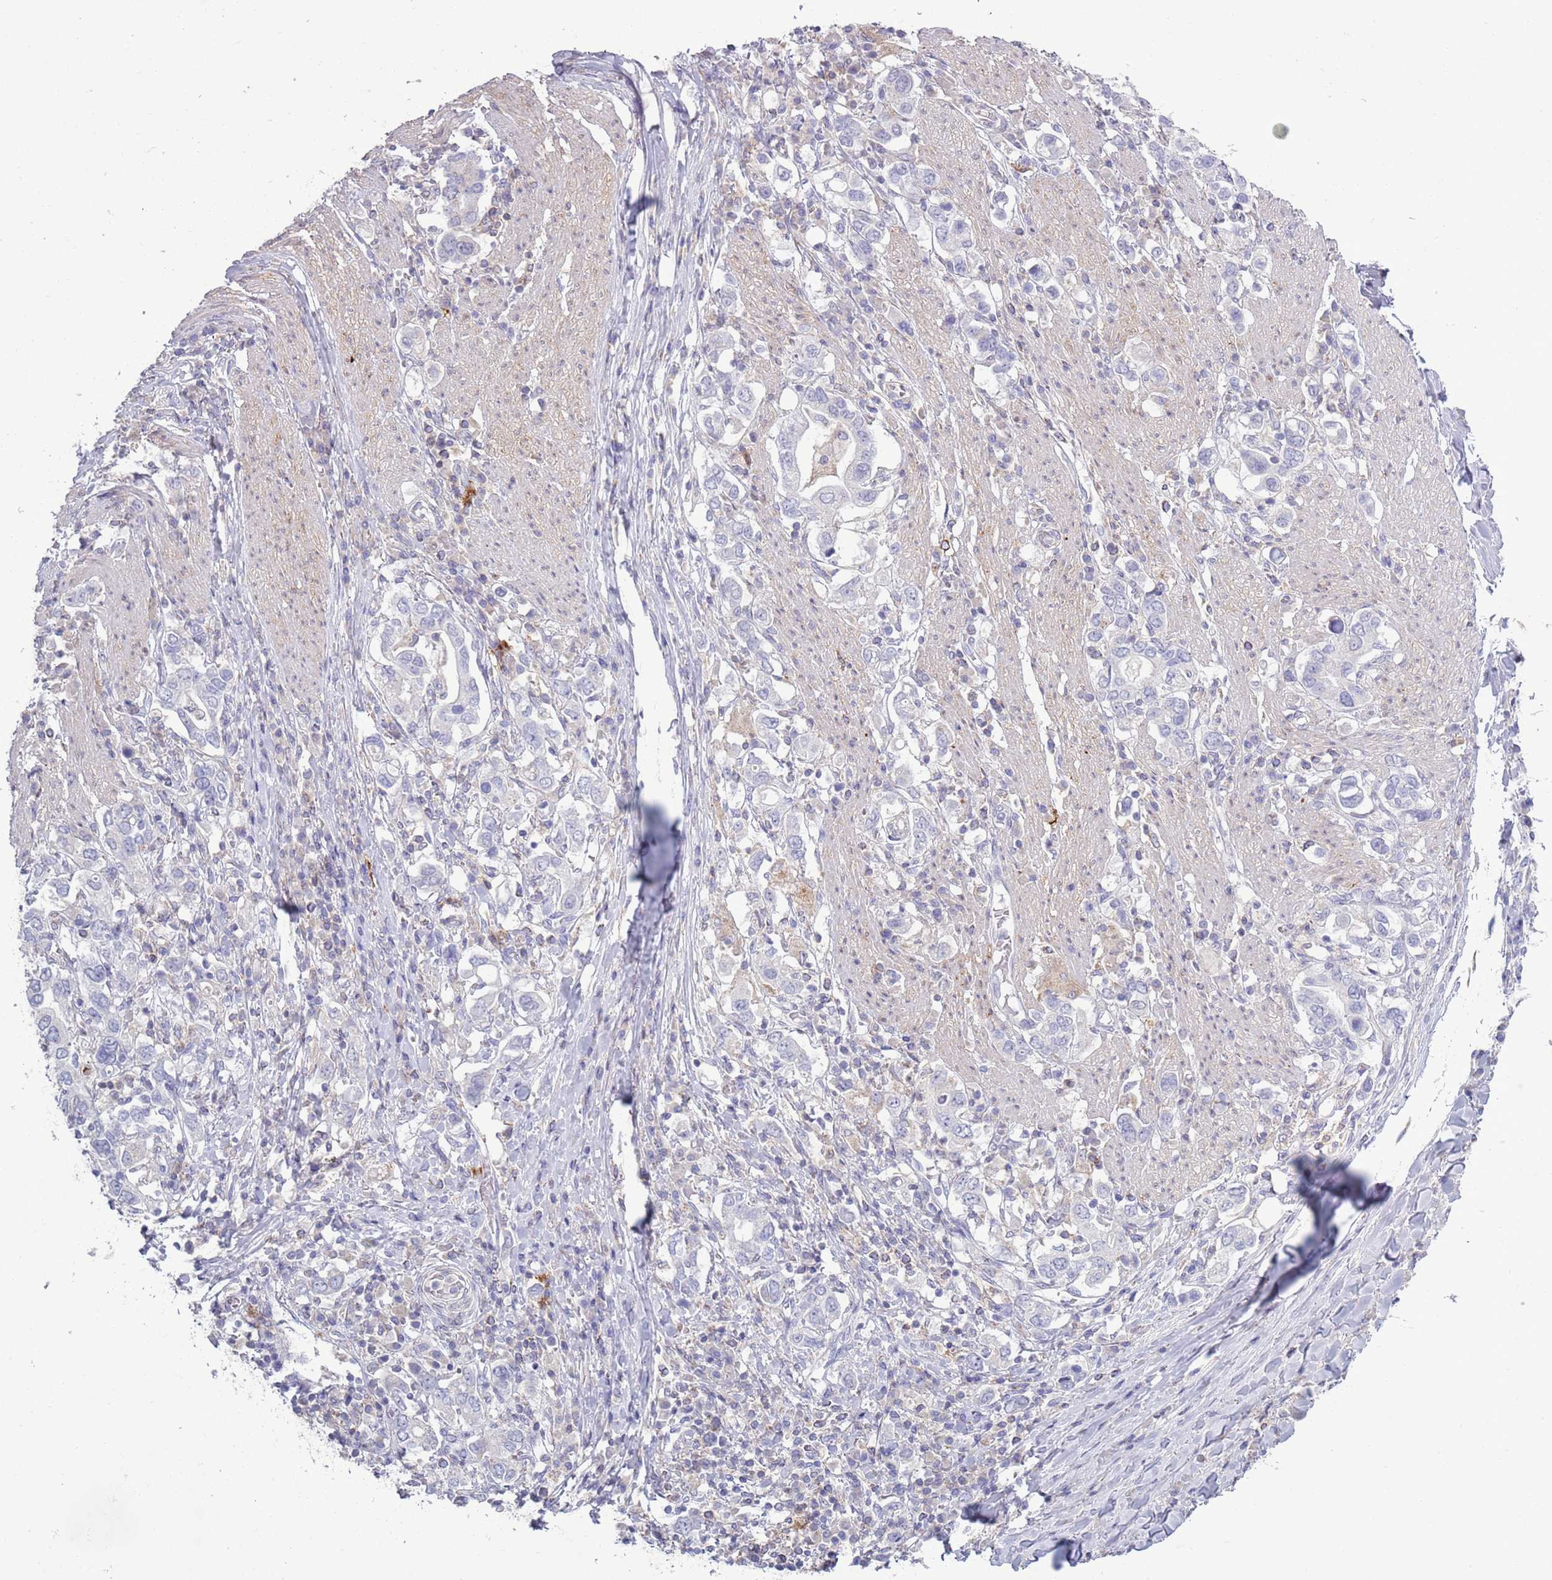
{"staining": {"intensity": "negative", "quantity": "none", "location": "none"}, "tissue": "stomach cancer", "cell_type": "Tumor cells", "image_type": "cancer", "snomed": [{"axis": "morphology", "description": "Adenocarcinoma, NOS"}, {"axis": "topography", "description": "Stomach, upper"}, {"axis": "topography", "description": "Stomach"}], "caption": "Stomach cancer was stained to show a protein in brown. There is no significant expression in tumor cells. Brightfield microscopy of immunohistochemistry stained with DAB (brown) and hematoxylin (blue), captured at high magnification.", "gene": "ACSBG1", "patient": {"sex": "male", "age": 62}}